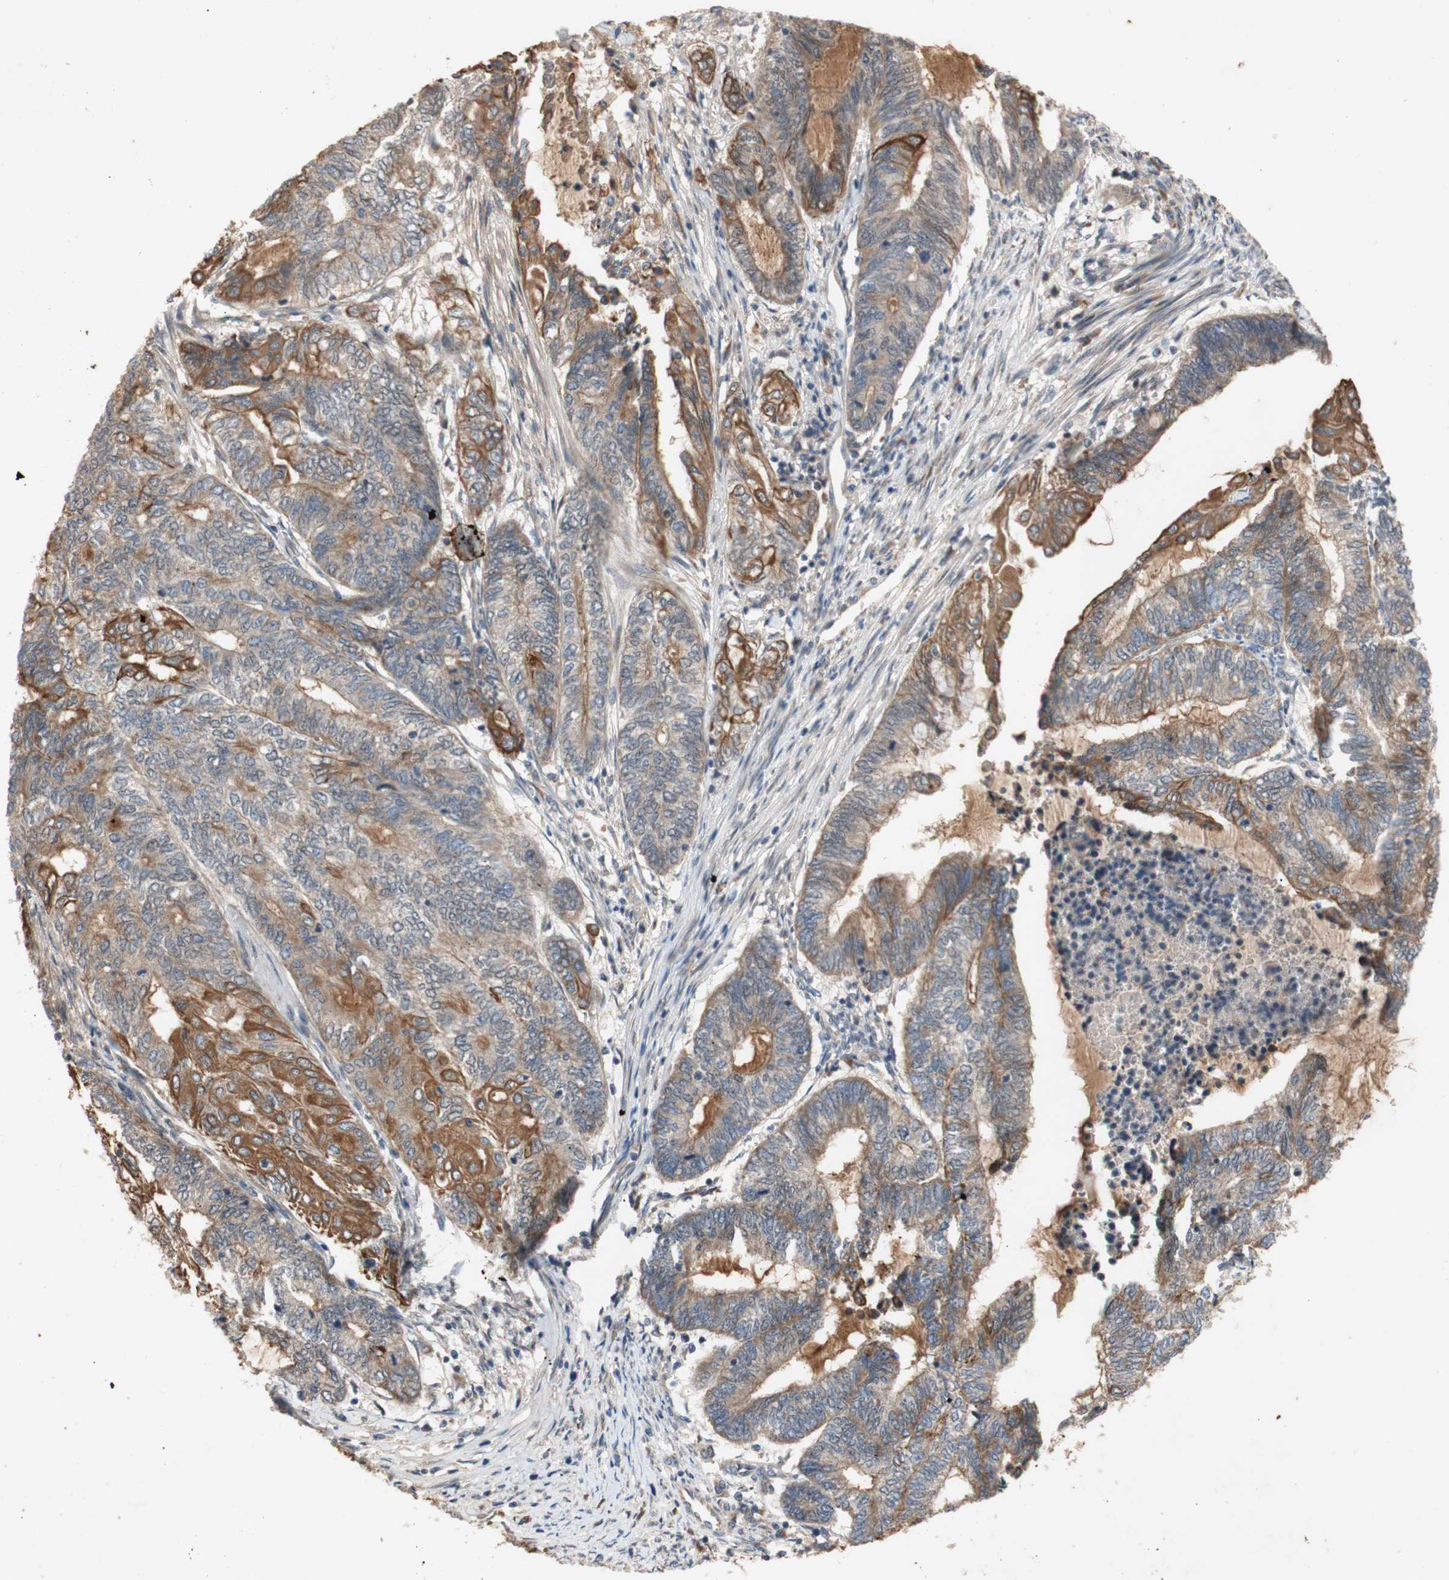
{"staining": {"intensity": "moderate", "quantity": ">75%", "location": "cytoplasmic/membranous"}, "tissue": "endometrial cancer", "cell_type": "Tumor cells", "image_type": "cancer", "snomed": [{"axis": "morphology", "description": "Adenocarcinoma, NOS"}, {"axis": "topography", "description": "Uterus"}, {"axis": "topography", "description": "Endometrium"}], "caption": "A brown stain labels moderate cytoplasmic/membranous expression of a protein in human endometrial adenocarcinoma tumor cells.", "gene": "PKN1", "patient": {"sex": "female", "age": 70}}